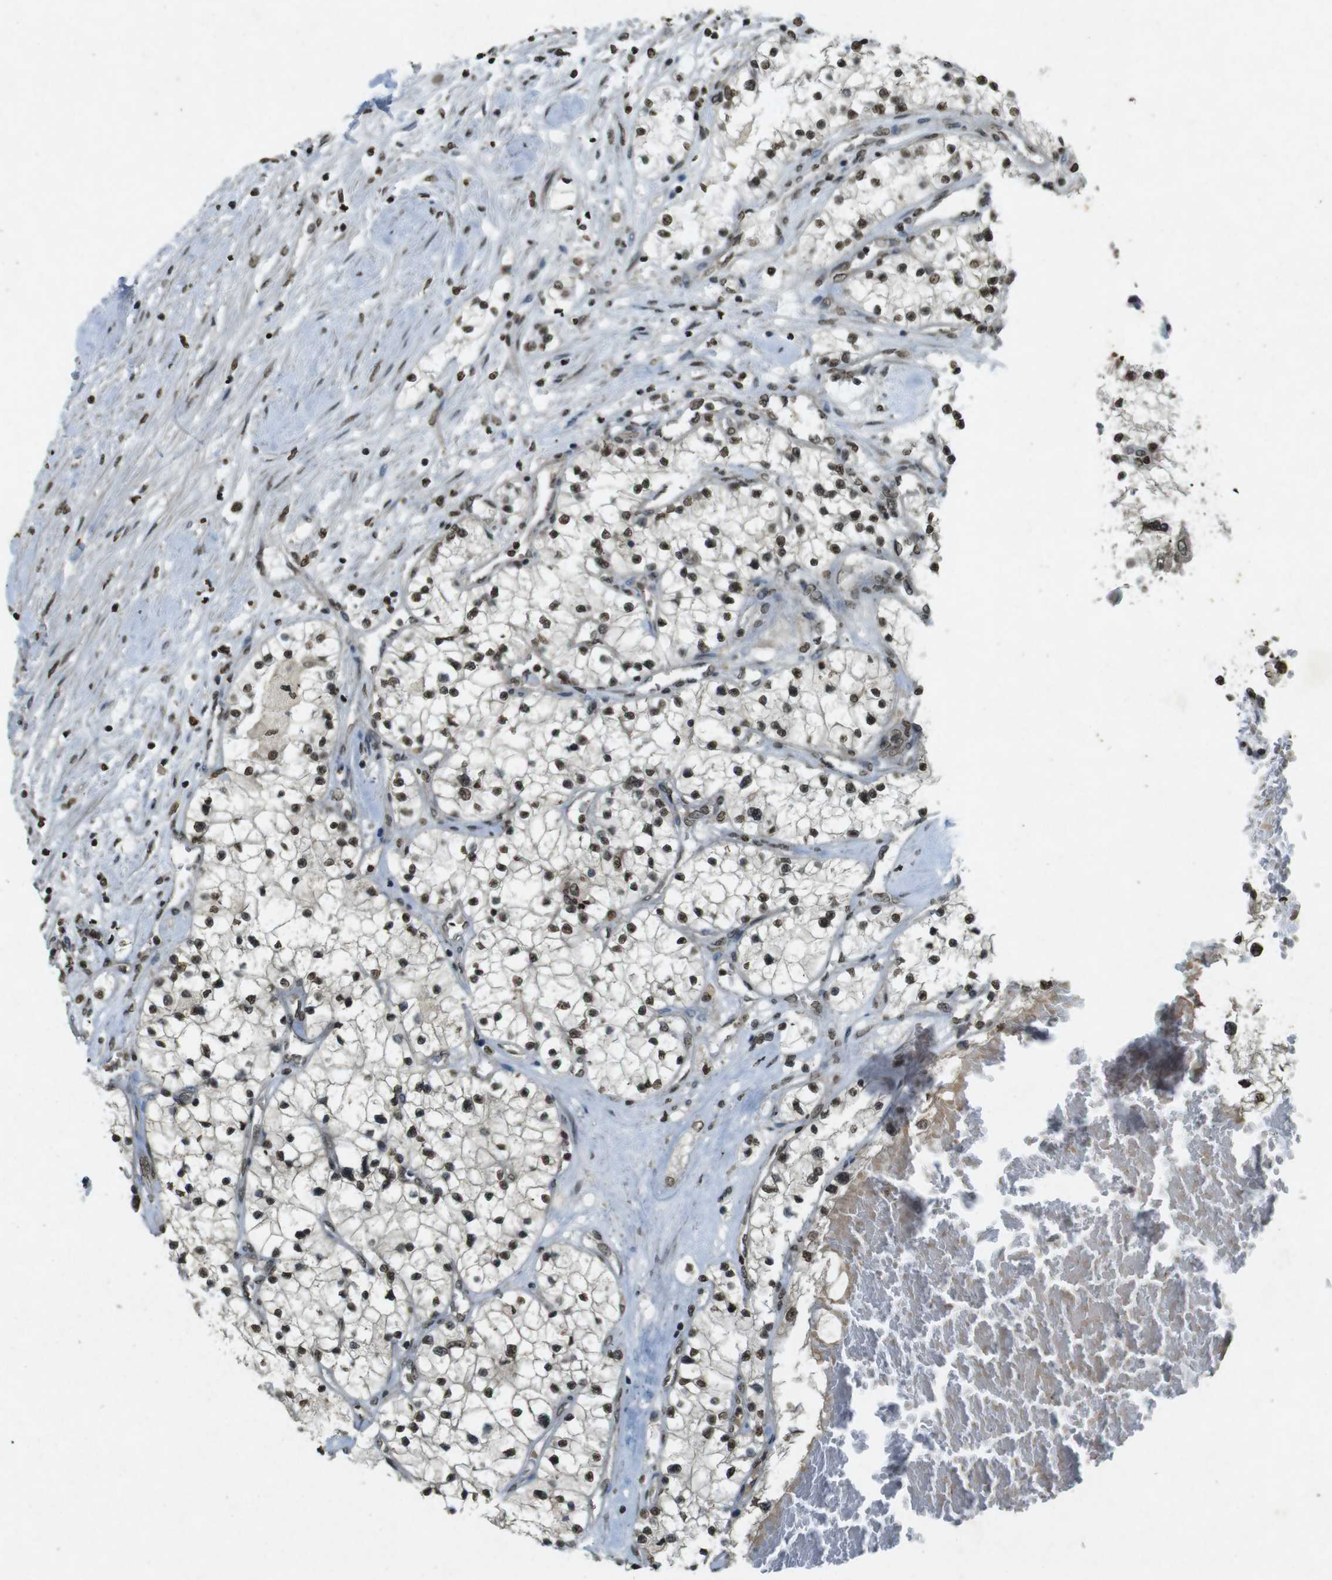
{"staining": {"intensity": "strong", "quantity": ">75%", "location": "nuclear"}, "tissue": "renal cancer", "cell_type": "Tumor cells", "image_type": "cancer", "snomed": [{"axis": "morphology", "description": "Adenocarcinoma, NOS"}, {"axis": "topography", "description": "Kidney"}], "caption": "IHC of renal cancer shows high levels of strong nuclear staining in about >75% of tumor cells. The staining was performed using DAB (3,3'-diaminobenzidine) to visualize the protein expression in brown, while the nuclei were stained in blue with hematoxylin (Magnification: 20x).", "gene": "ORC4", "patient": {"sex": "male", "age": 68}}